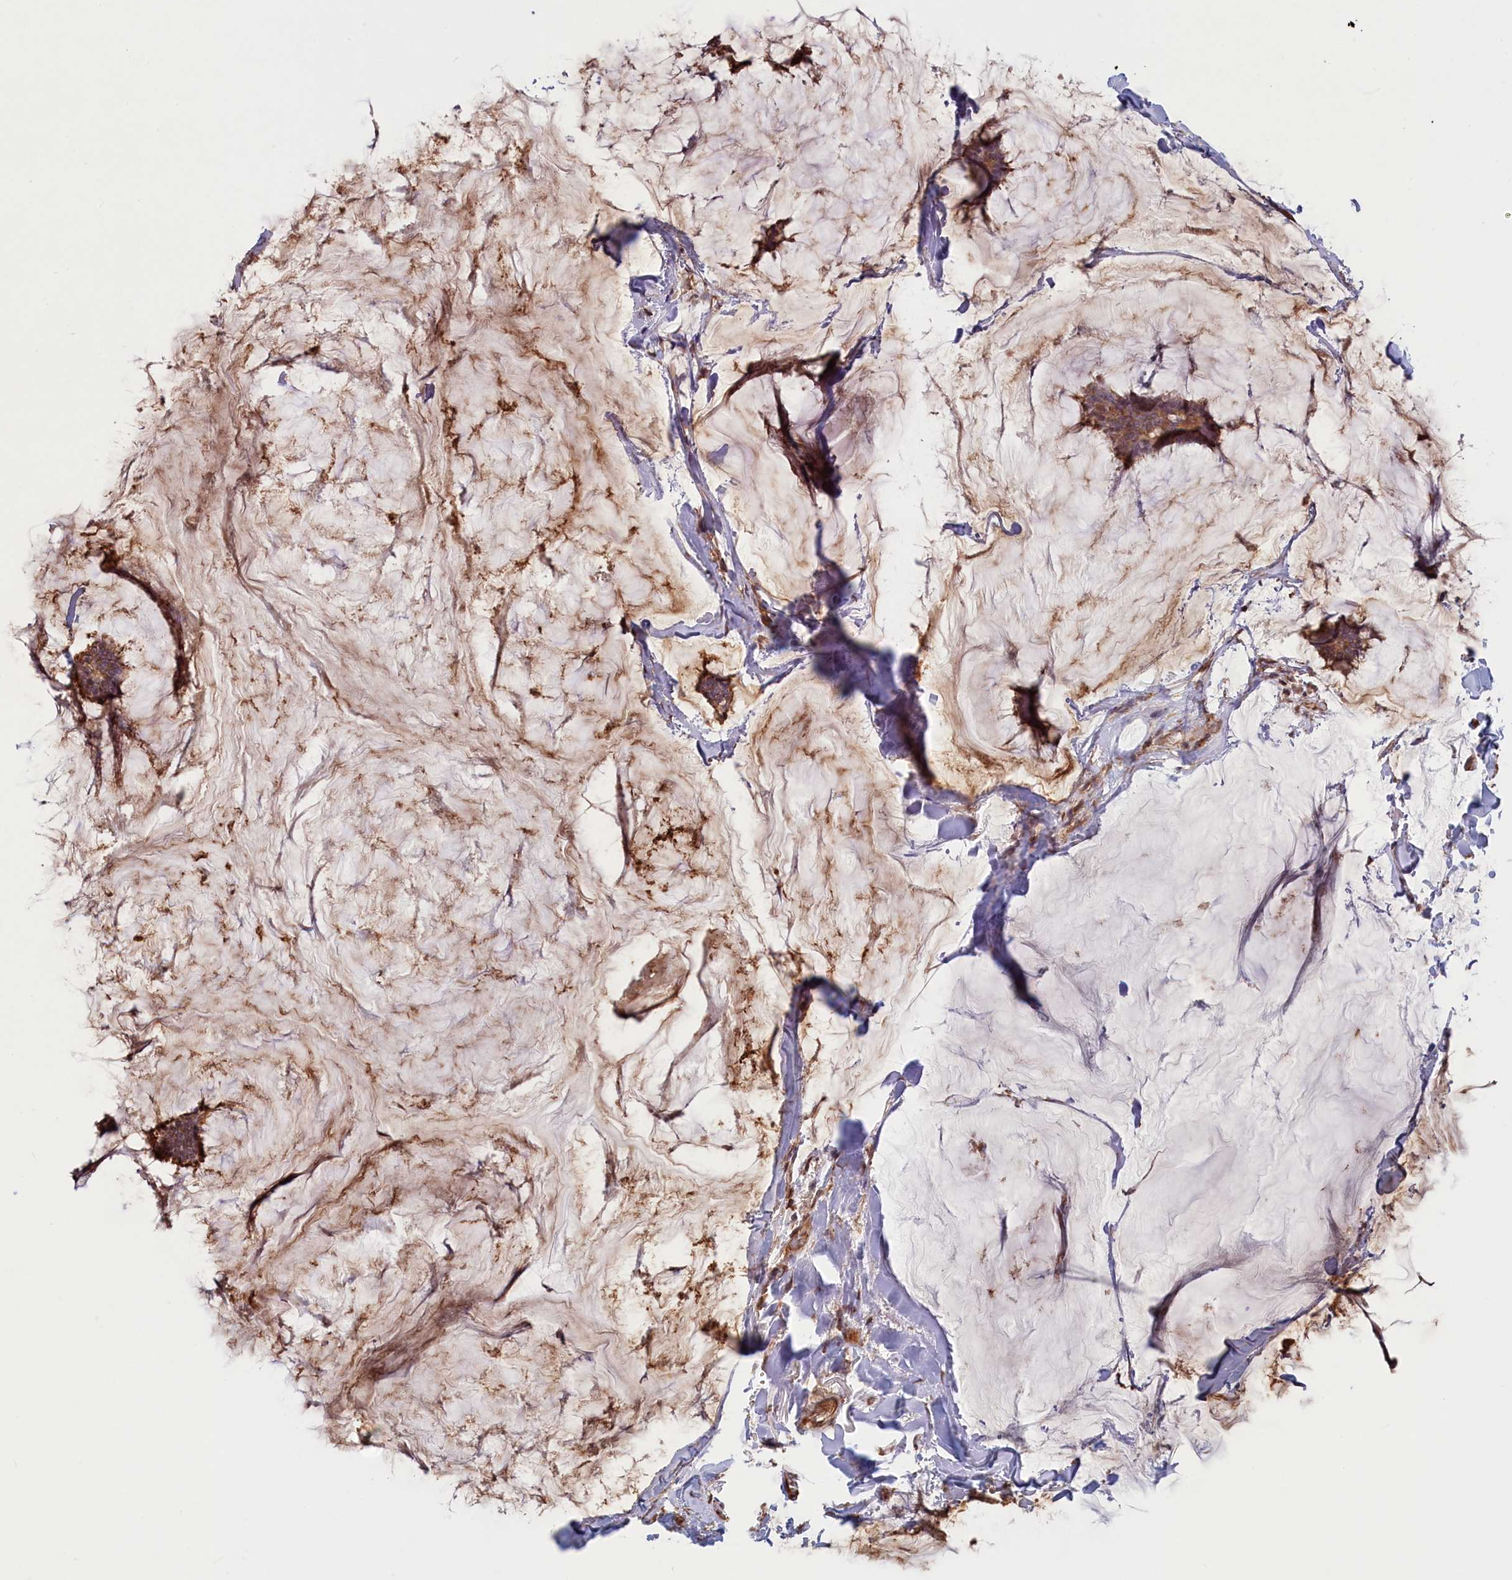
{"staining": {"intensity": "moderate", "quantity": "25%-75%", "location": "cytoplasmic/membranous"}, "tissue": "breast cancer", "cell_type": "Tumor cells", "image_type": "cancer", "snomed": [{"axis": "morphology", "description": "Duct carcinoma"}, {"axis": "topography", "description": "Breast"}], "caption": "Breast cancer (invasive ductal carcinoma) stained for a protein shows moderate cytoplasmic/membranous positivity in tumor cells. The staining is performed using DAB (3,3'-diaminobenzidine) brown chromogen to label protein expression. The nuclei are counter-stained blue using hematoxylin.", "gene": "RILPL1", "patient": {"sex": "female", "age": 93}}